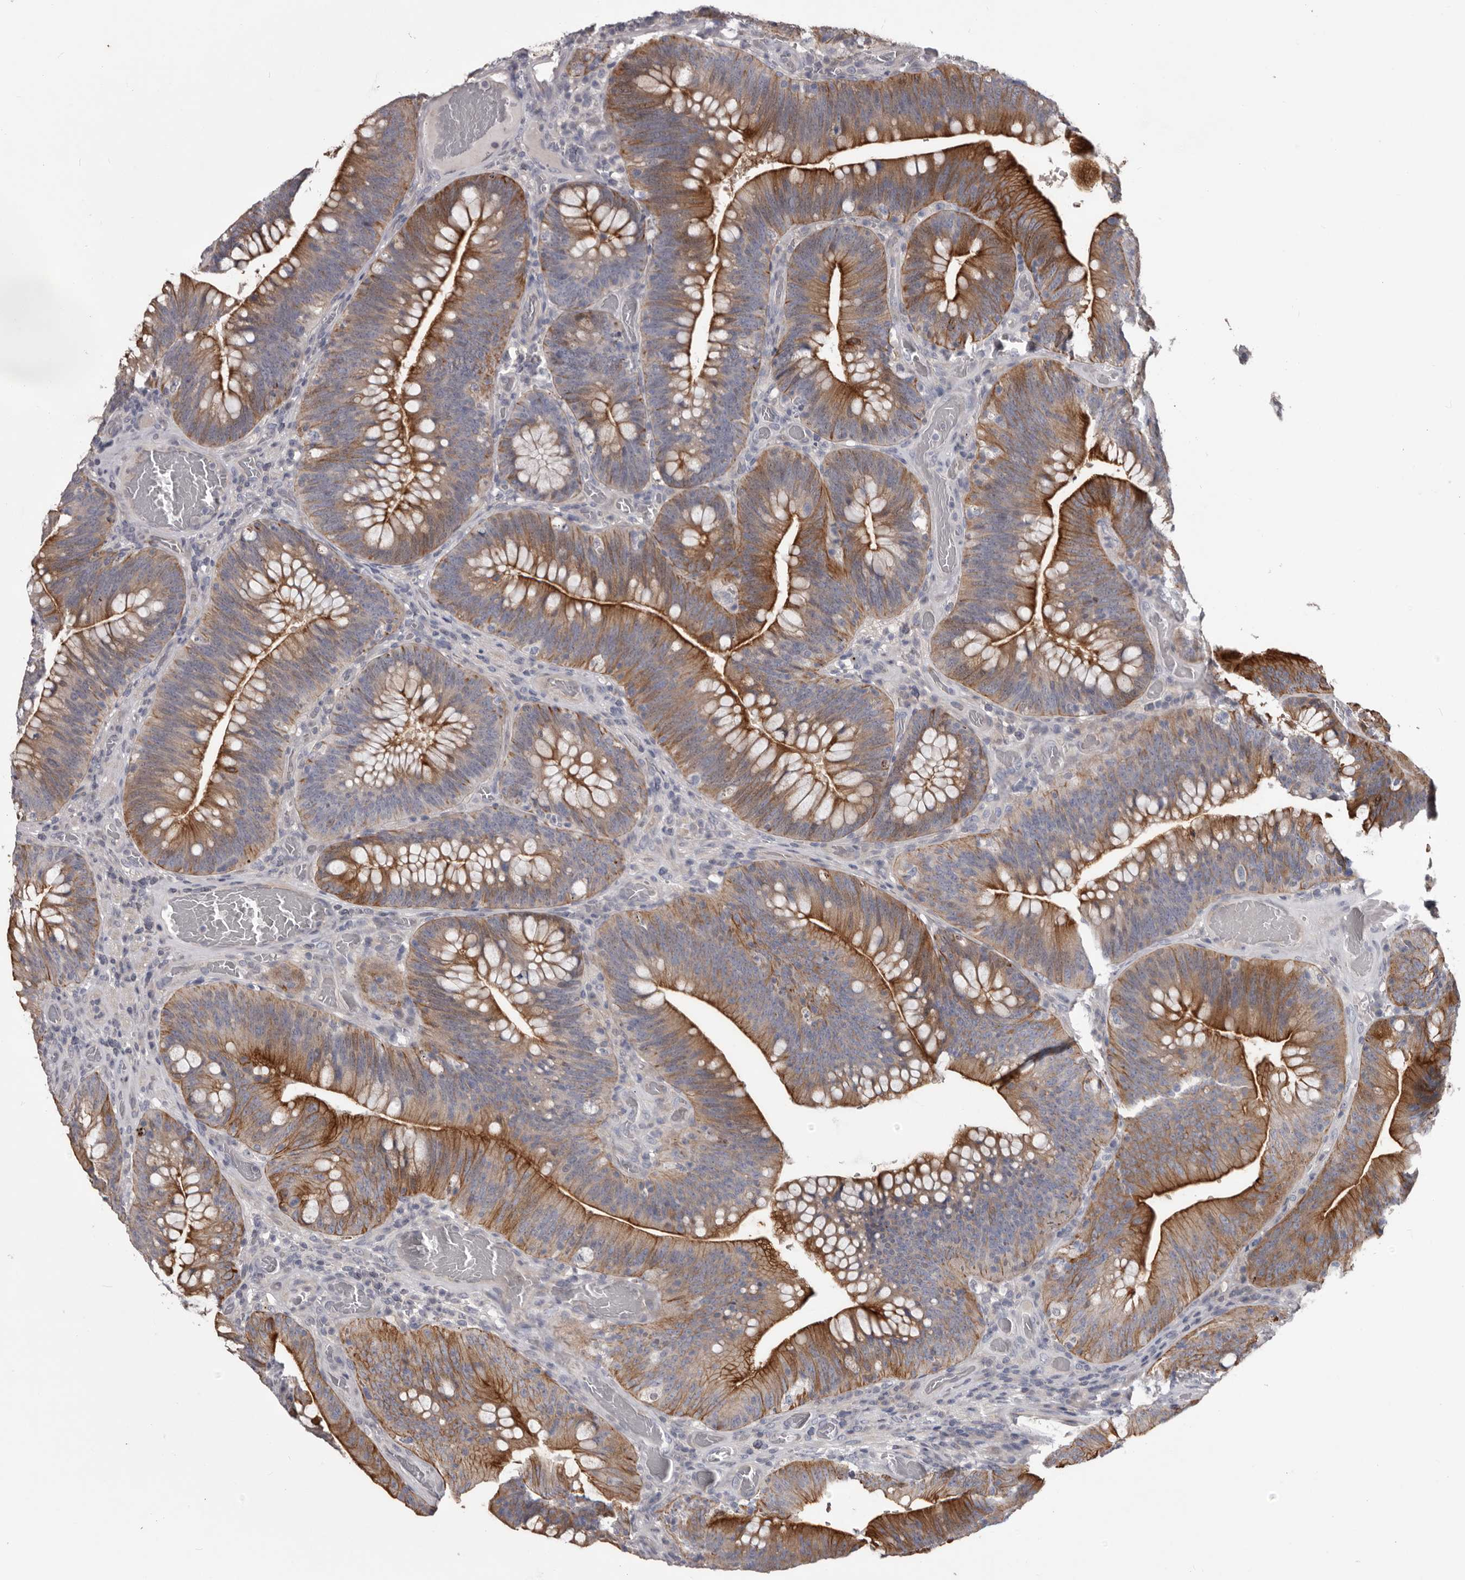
{"staining": {"intensity": "moderate", "quantity": ">75%", "location": "cytoplasmic/membranous"}, "tissue": "colorectal cancer", "cell_type": "Tumor cells", "image_type": "cancer", "snomed": [{"axis": "morphology", "description": "Normal tissue, NOS"}, {"axis": "topography", "description": "Colon"}], "caption": "Protein positivity by immunohistochemistry reveals moderate cytoplasmic/membranous positivity in about >75% of tumor cells in colorectal cancer.", "gene": "LPAR6", "patient": {"sex": "female", "age": 82}}